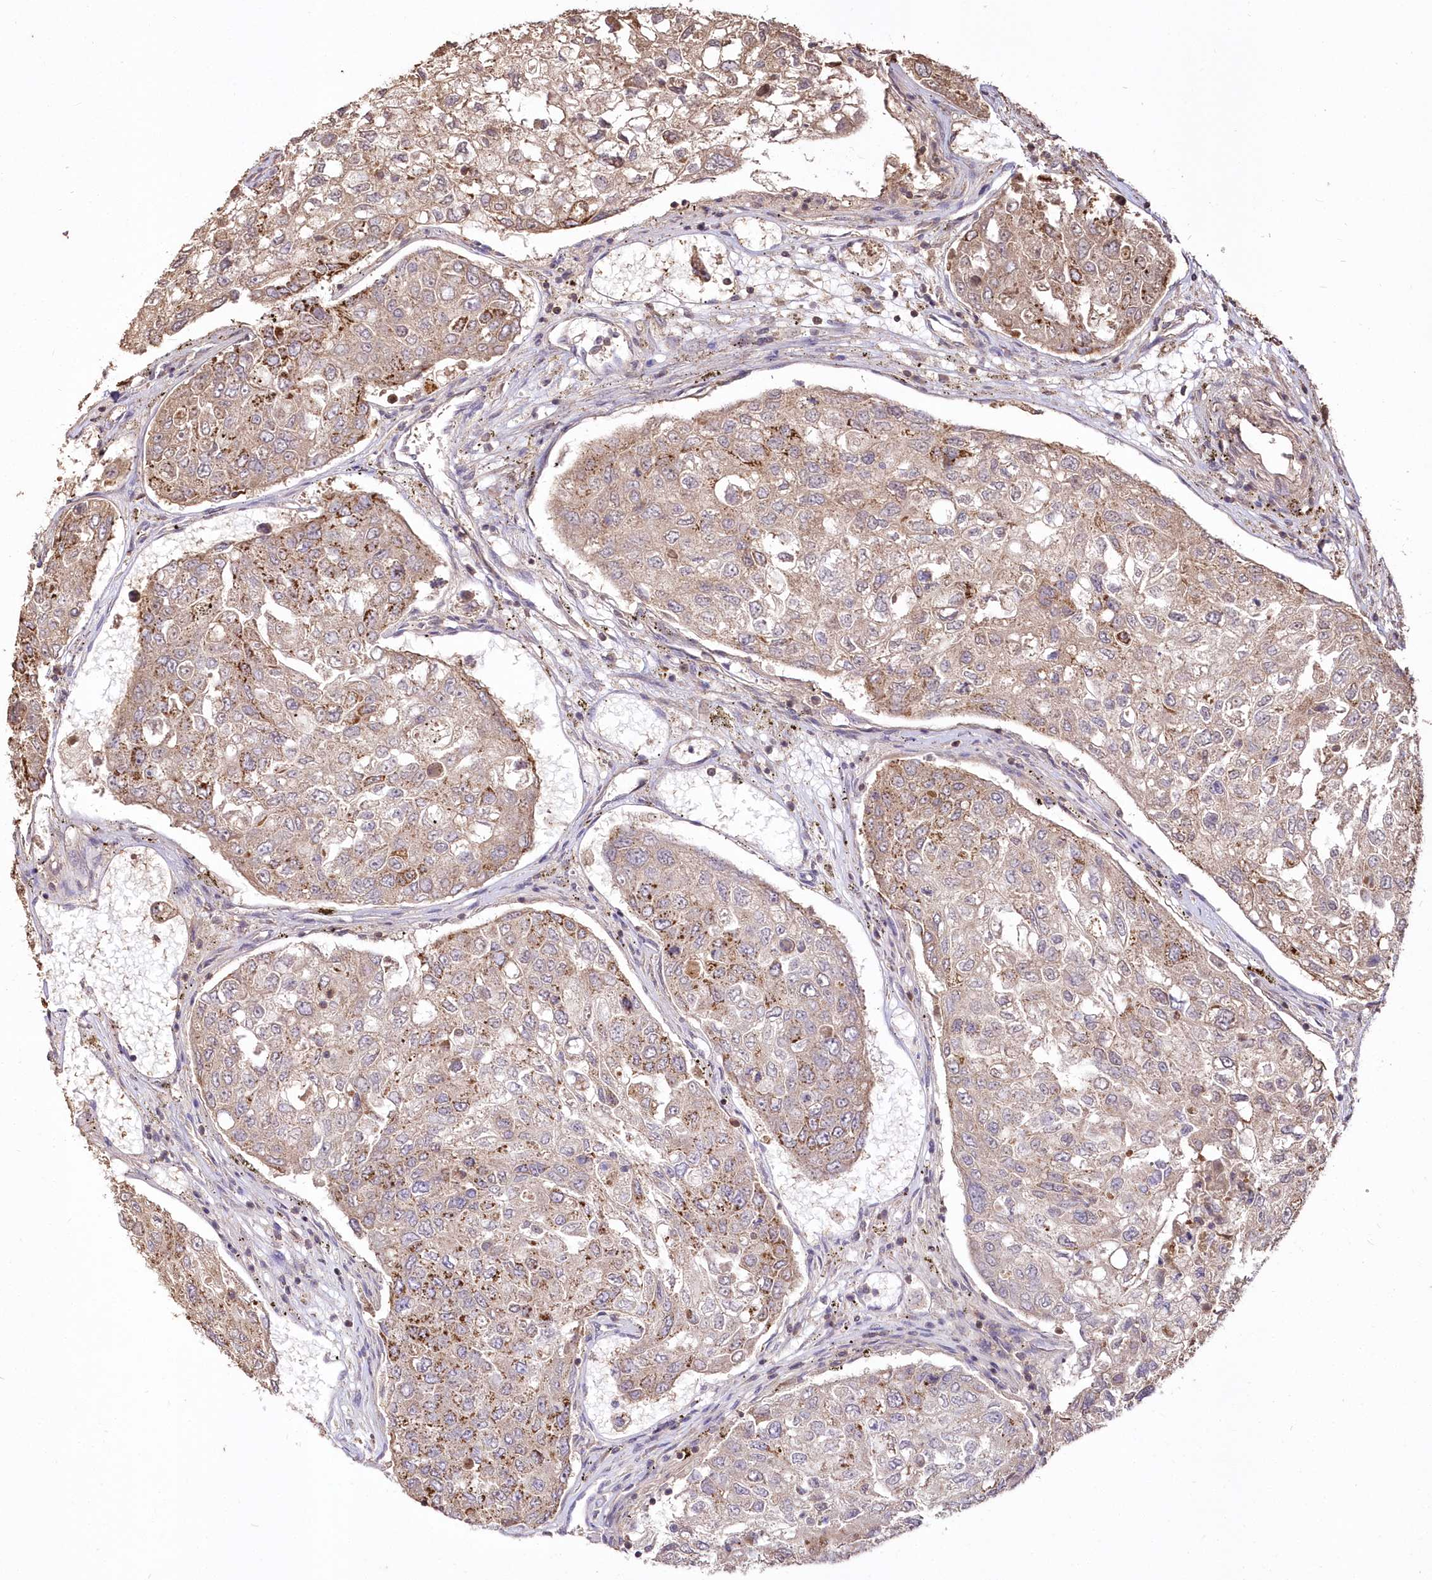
{"staining": {"intensity": "moderate", "quantity": "<25%", "location": "cytoplasmic/membranous"}, "tissue": "urothelial cancer", "cell_type": "Tumor cells", "image_type": "cancer", "snomed": [{"axis": "morphology", "description": "Urothelial carcinoma, High grade"}, {"axis": "topography", "description": "Lymph node"}, {"axis": "topography", "description": "Urinary bladder"}], "caption": "This histopathology image shows urothelial cancer stained with IHC to label a protein in brown. The cytoplasmic/membranous of tumor cells show moderate positivity for the protein. Nuclei are counter-stained blue.", "gene": "STK17B", "patient": {"sex": "male", "age": 51}}